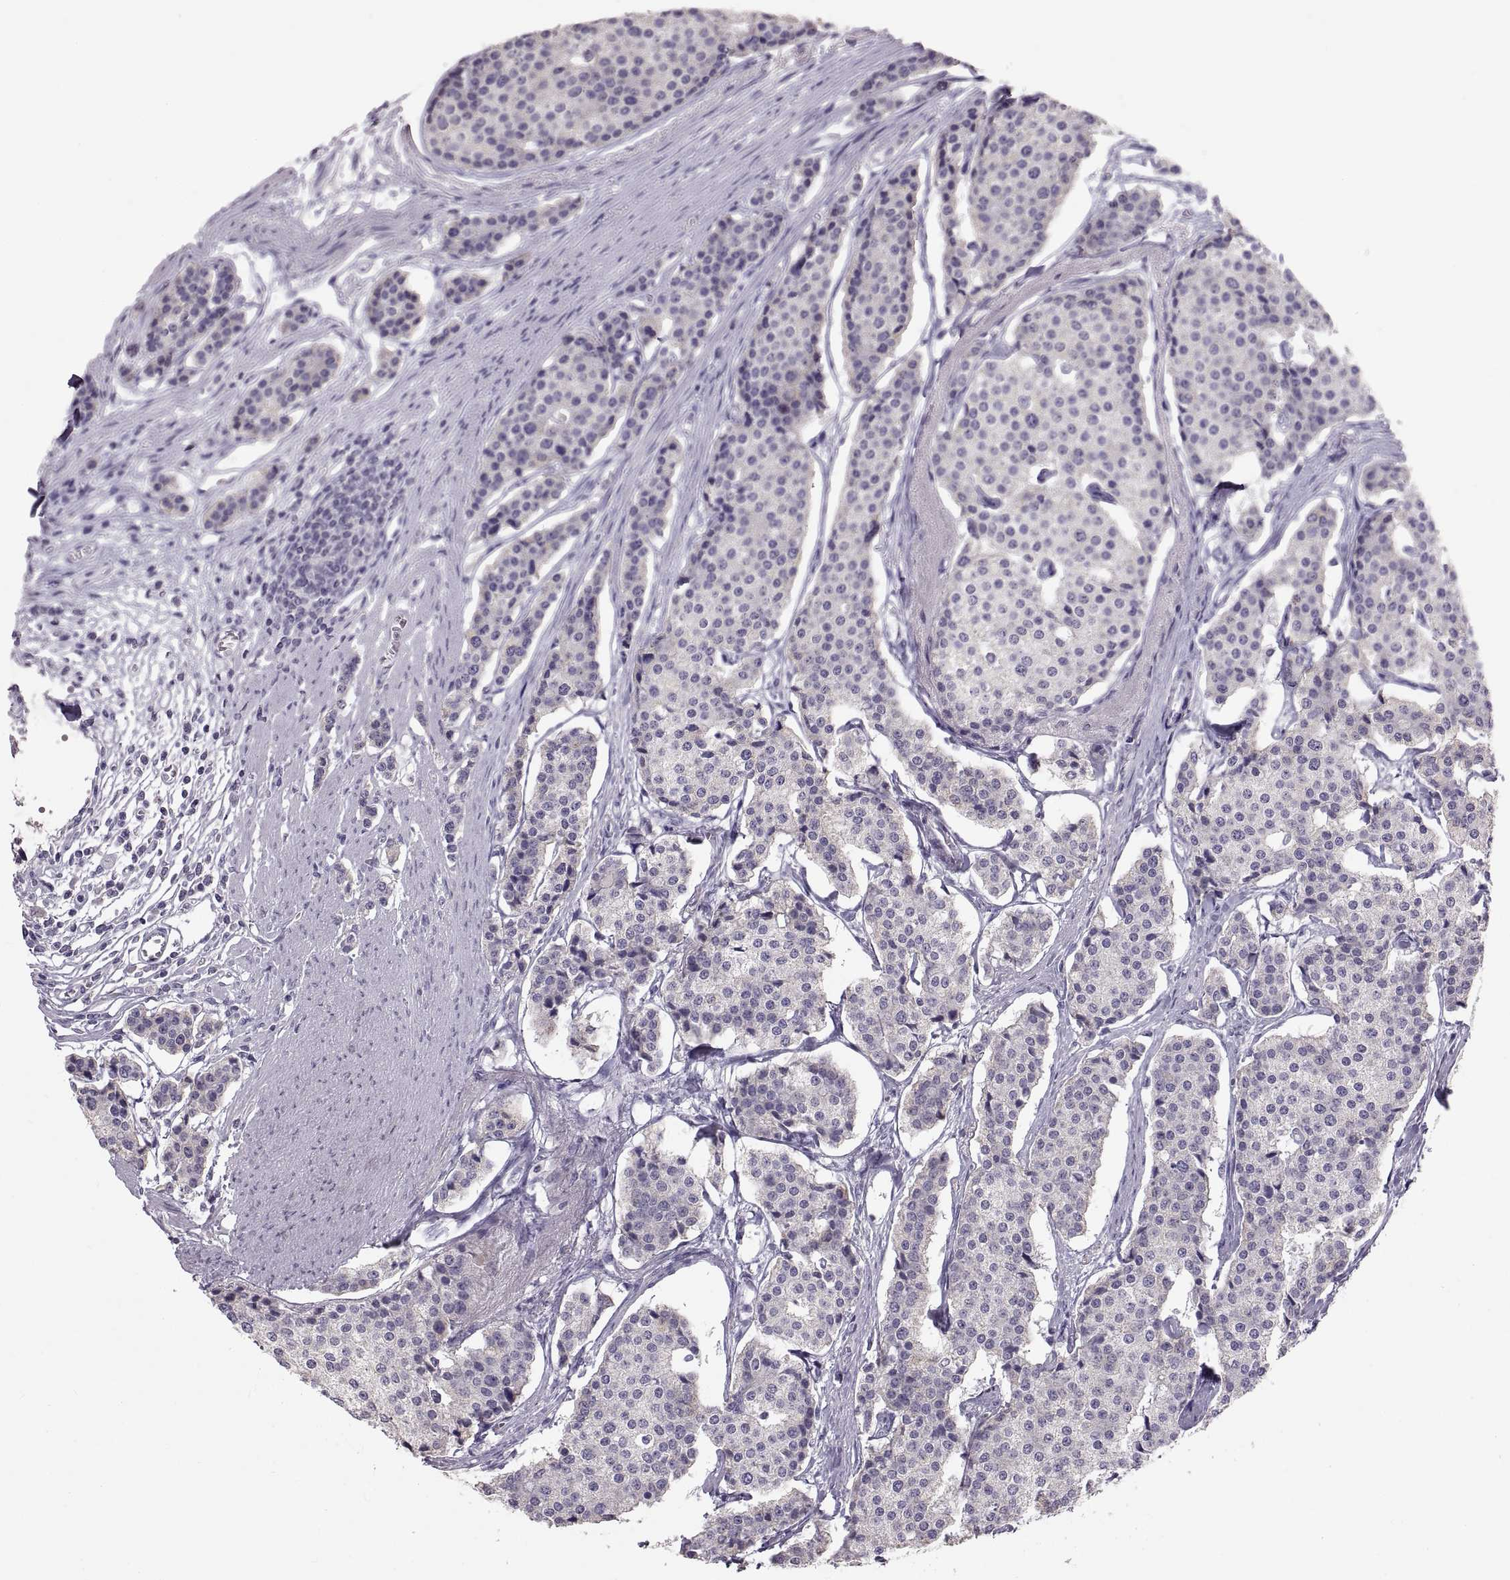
{"staining": {"intensity": "negative", "quantity": "none", "location": "none"}, "tissue": "carcinoid", "cell_type": "Tumor cells", "image_type": "cancer", "snomed": [{"axis": "morphology", "description": "Carcinoid, malignant, NOS"}, {"axis": "topography", "description": "Small intestine"}], "caption": "Protein analysis of carcinoid shows no significant staining in tumor cells.", "gene": "WBP2NL", "patient": {"sex": "female", "age": 65}}